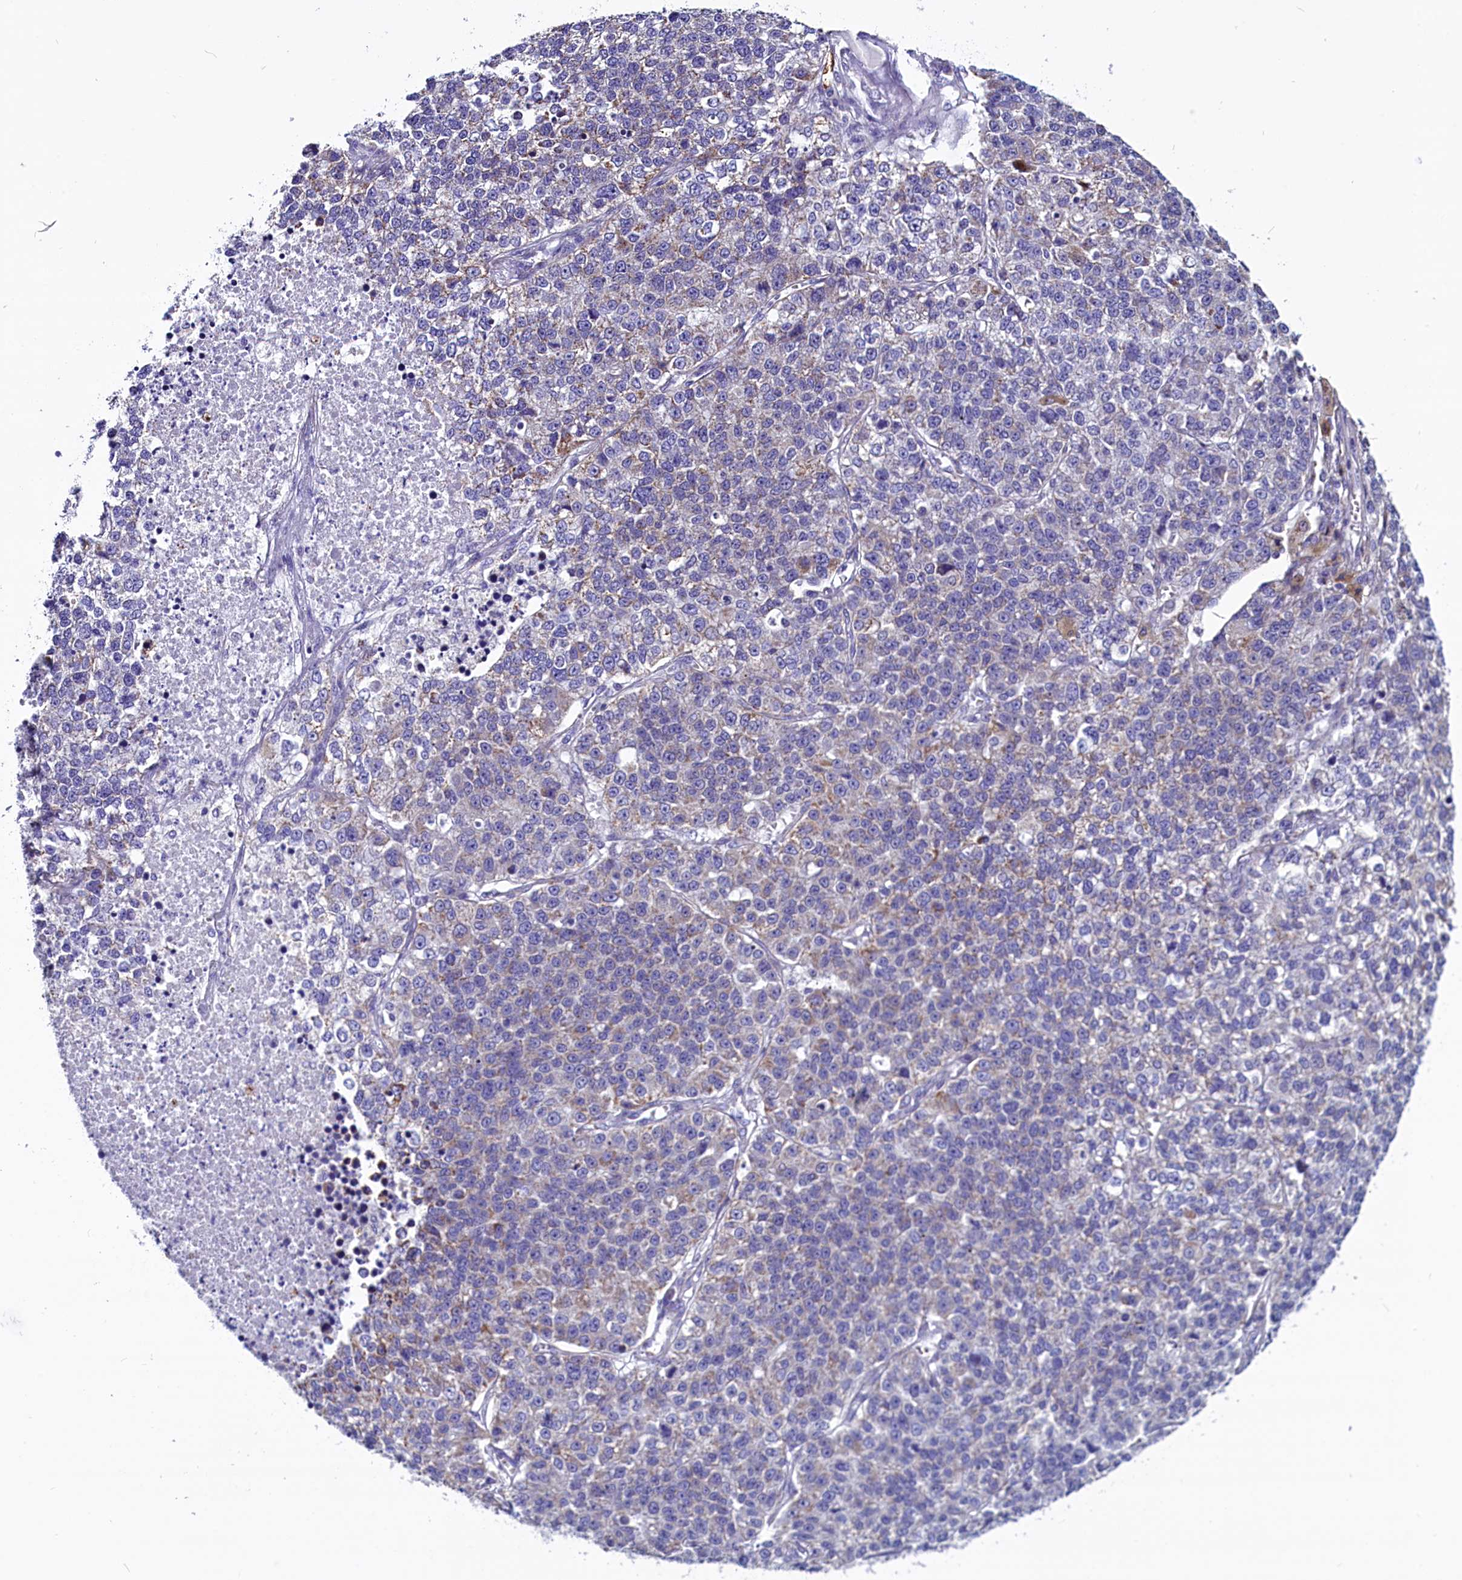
{"staining": {"intensity": "weak", "quantity": "<25%", "location": "cytoplasmic/membranous"}, "tissue": "lung cancer", "cell_type": "Tumor cells", "image_type": "cancer", "snomed": [{"axis": "morphology", "description": "Adenocarcinoma, NOS"}, {"axis": "topography", "description": "Lung"}], "caption": "There is no significant positivity in tumor cells of lung adenocarcinoma.", "gene": "SCD5", "patient": {"sex": "male", "age": 49}}